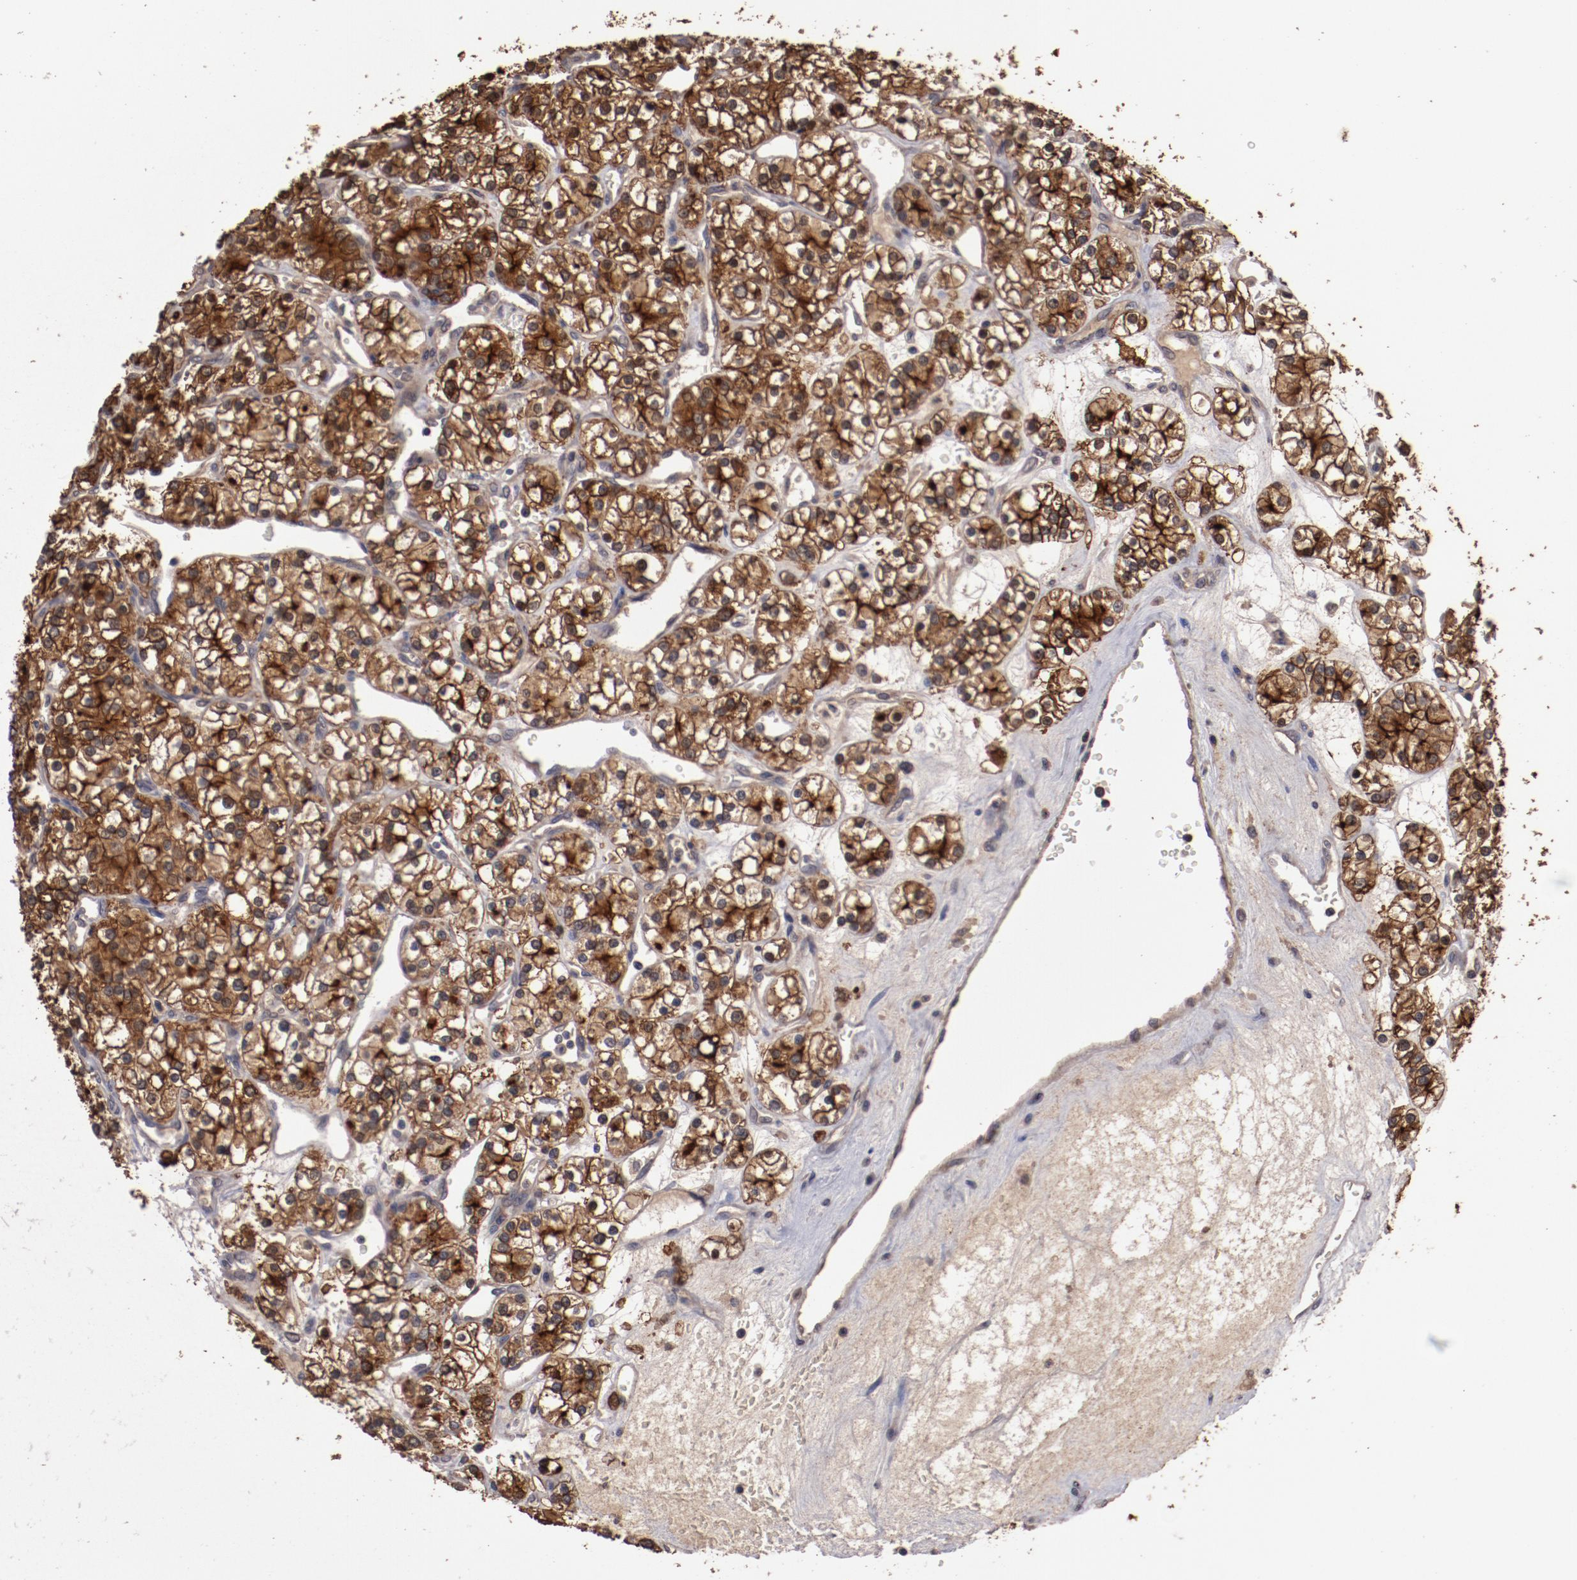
{"staining": {"intensity": "strong", "quantity": ">75%", "location": "cytoplasmic/membranous"}, "tissue": "renal cancer", "cell_type": "Tumor cells", "image_type": "cancer", "snomed": [{"axis": "morphology", "description": "Adenocarcinoma, NOS"}, {"axis": "topography", "description": "Kidney"}], "caption": "Renal cancer stained for a protein (brown) shows strong cytoplasmic/membranous positive expression in about >75% of tumor cells.", "gene": "LRRC75B", "patient": {"sex": "female", "age": 62}}